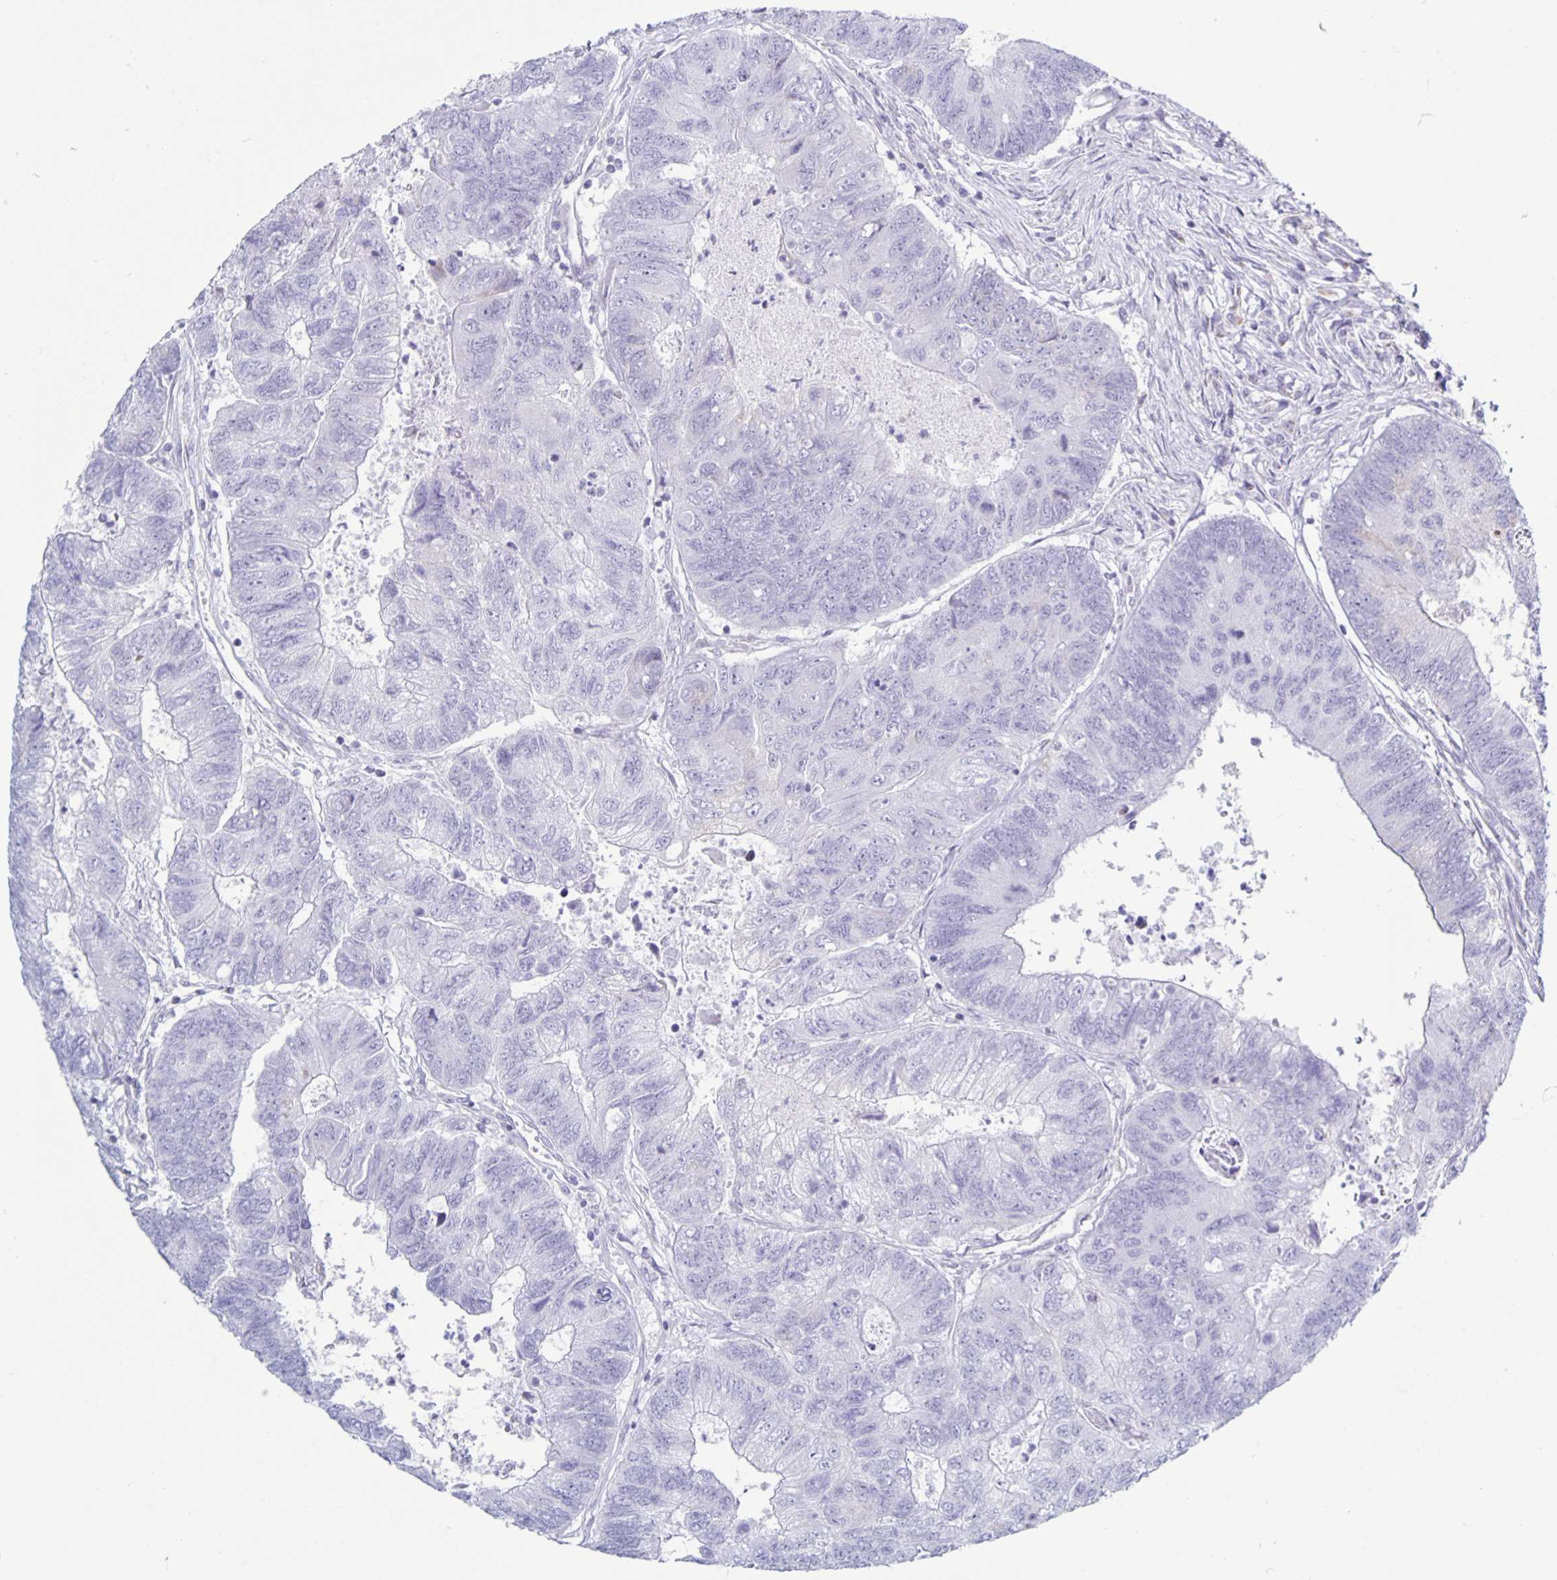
{"staining": {"intensity": "negative", "quantity": "none", "location": "none"}, "tissue": "colorectal cancer", "cell_type": "Tumor cells", "image_type": "cancer", "snomed": [{"axis": "morphology", "description": "Adenocarcinoma, NOS"}, {"axis": "topography", "description": "Colon"}], "caption": "This photomicrograph is of colorectal adenocarcinoma stained with immunohistochemistry (IHC) to label a protein in brown with the nuclei are counter-stained blue. There is no expression in tumor cells.", "gene": "CT45A5", "patient": {"sex": "female", "age": 67}}